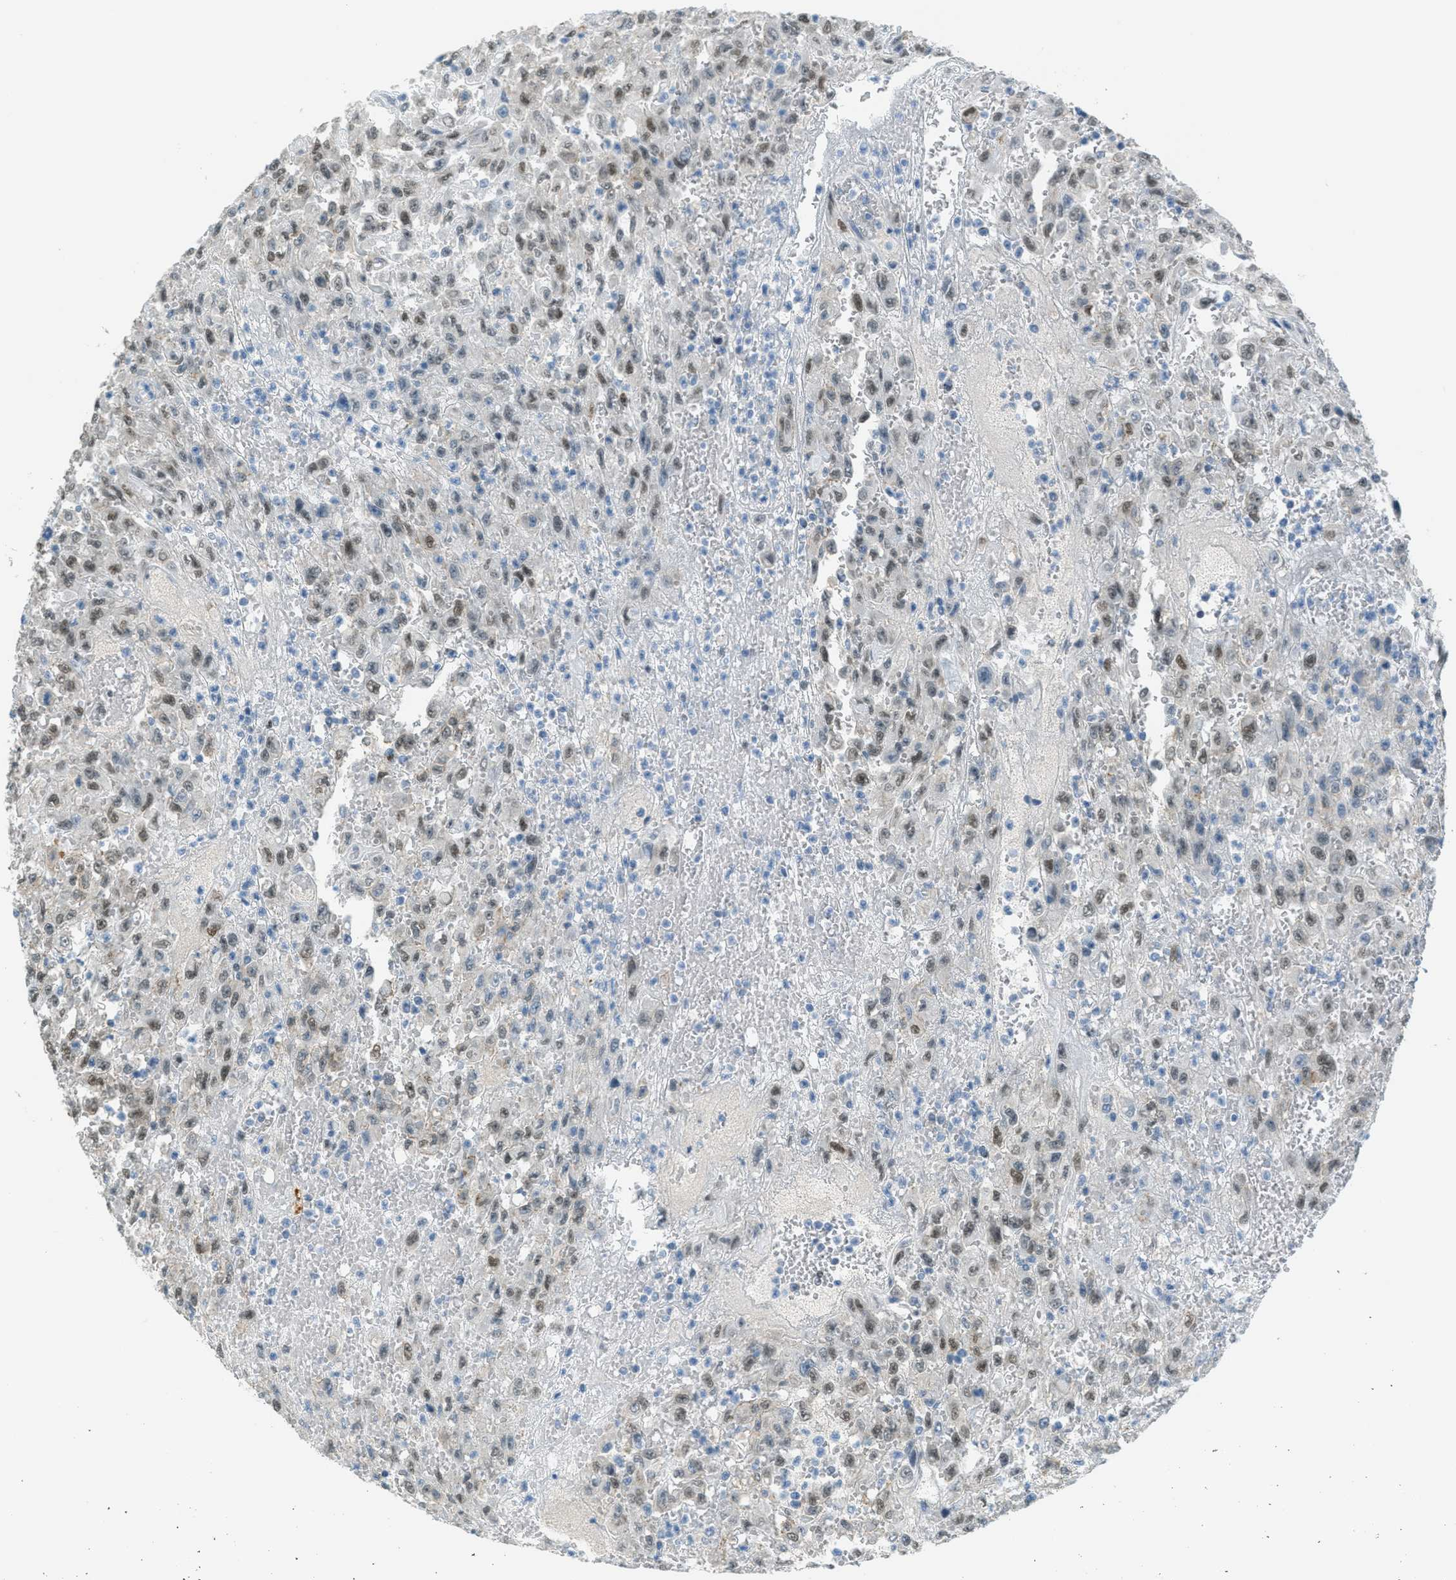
{"staining": {"intensity": "moderate", "quantity": ">75%", "location": "nuclear"}, "tissue": "urothelial cancer", "cell_type": "Tumor cells", "image_type": "cancer", "snomed": [{"axis": "morphology", "description": "Urothelial carcinoma, High grade"}, {"axis": "topography", "description": "Urinary bladder"}], "caption": "IHC of urothelial cancer demonstrates medium levels of moderate nuclear staining in about >75% of tumor cells.", "gene": "TCF3", "patient": {"sex": "male", "age": 46}}